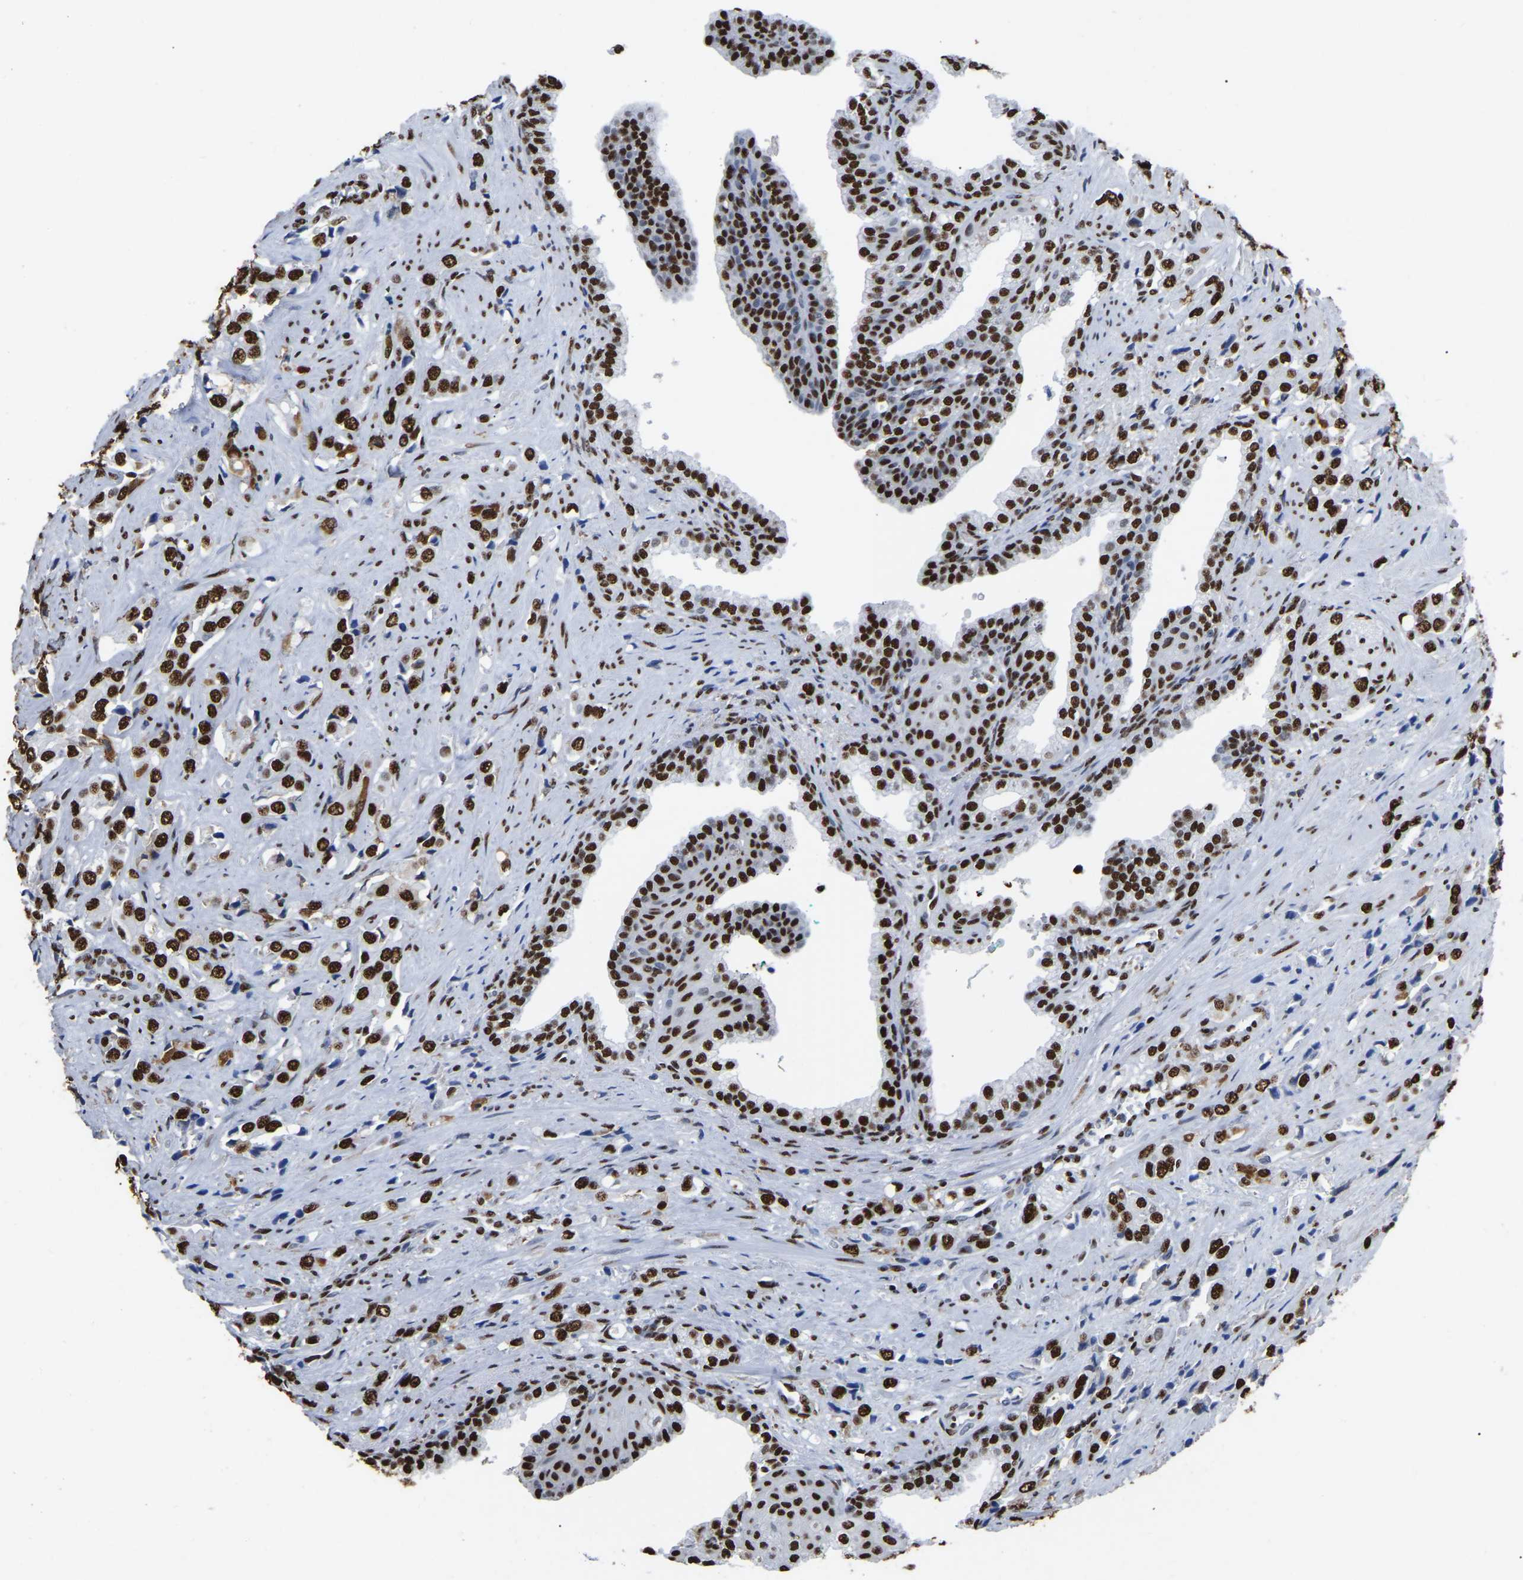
{"staining": {"intensity": "strong", "quantity": ">75%", "location": "nuclear"}, "tissue": "prostate cancer", "cell_type": "Tumor cells", "image_type": "cancer", "snomed": [{"axis": "morphology", "description": "Adenocarcinoma, High grade"}, {"axis": "topography", "description": "Prostate"}], "caption": "About >75% of tumor cells in prostate adenocarcinoma (high-grade) reveal strong nuclear protein staining as visualized by brown immunohistochemical staining.", "gene": "RBL2", "patient": {"sex": "male", "age": 52}}